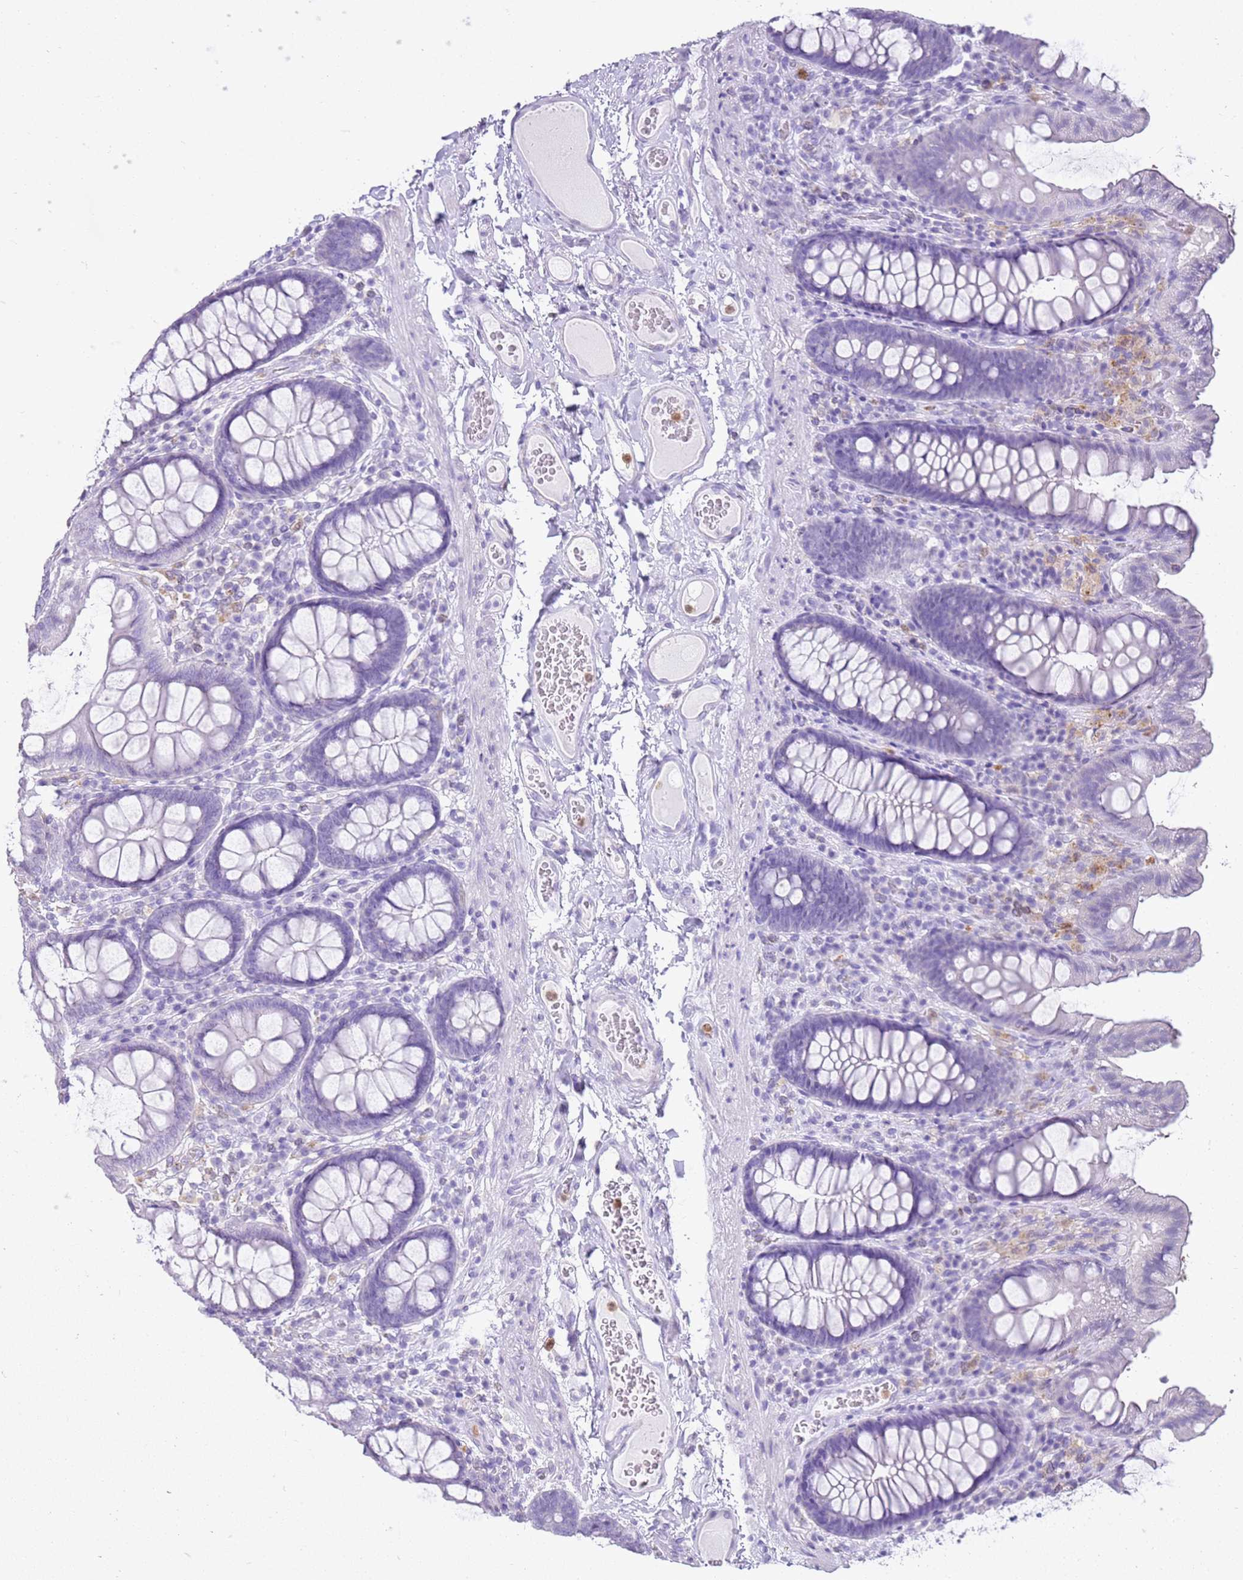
{"staining": {"intensity": "negative", "quantity": "none", "location": "none"}, "tissue": "colon", "cell_type": "Endothelial cells", "image_type": "normal", "snomed": [{"axis": "morphology", "description": "Normal tissue, NOS"}, {"axis": "topography", "description": "Colon"}], "caption": "IHC micrograph of normal human colon stained for a protein (brown), which exhibits no expression in endothelial cells.", "gene": "CSTA", "patient": {"sex": "male", "age": 84}}